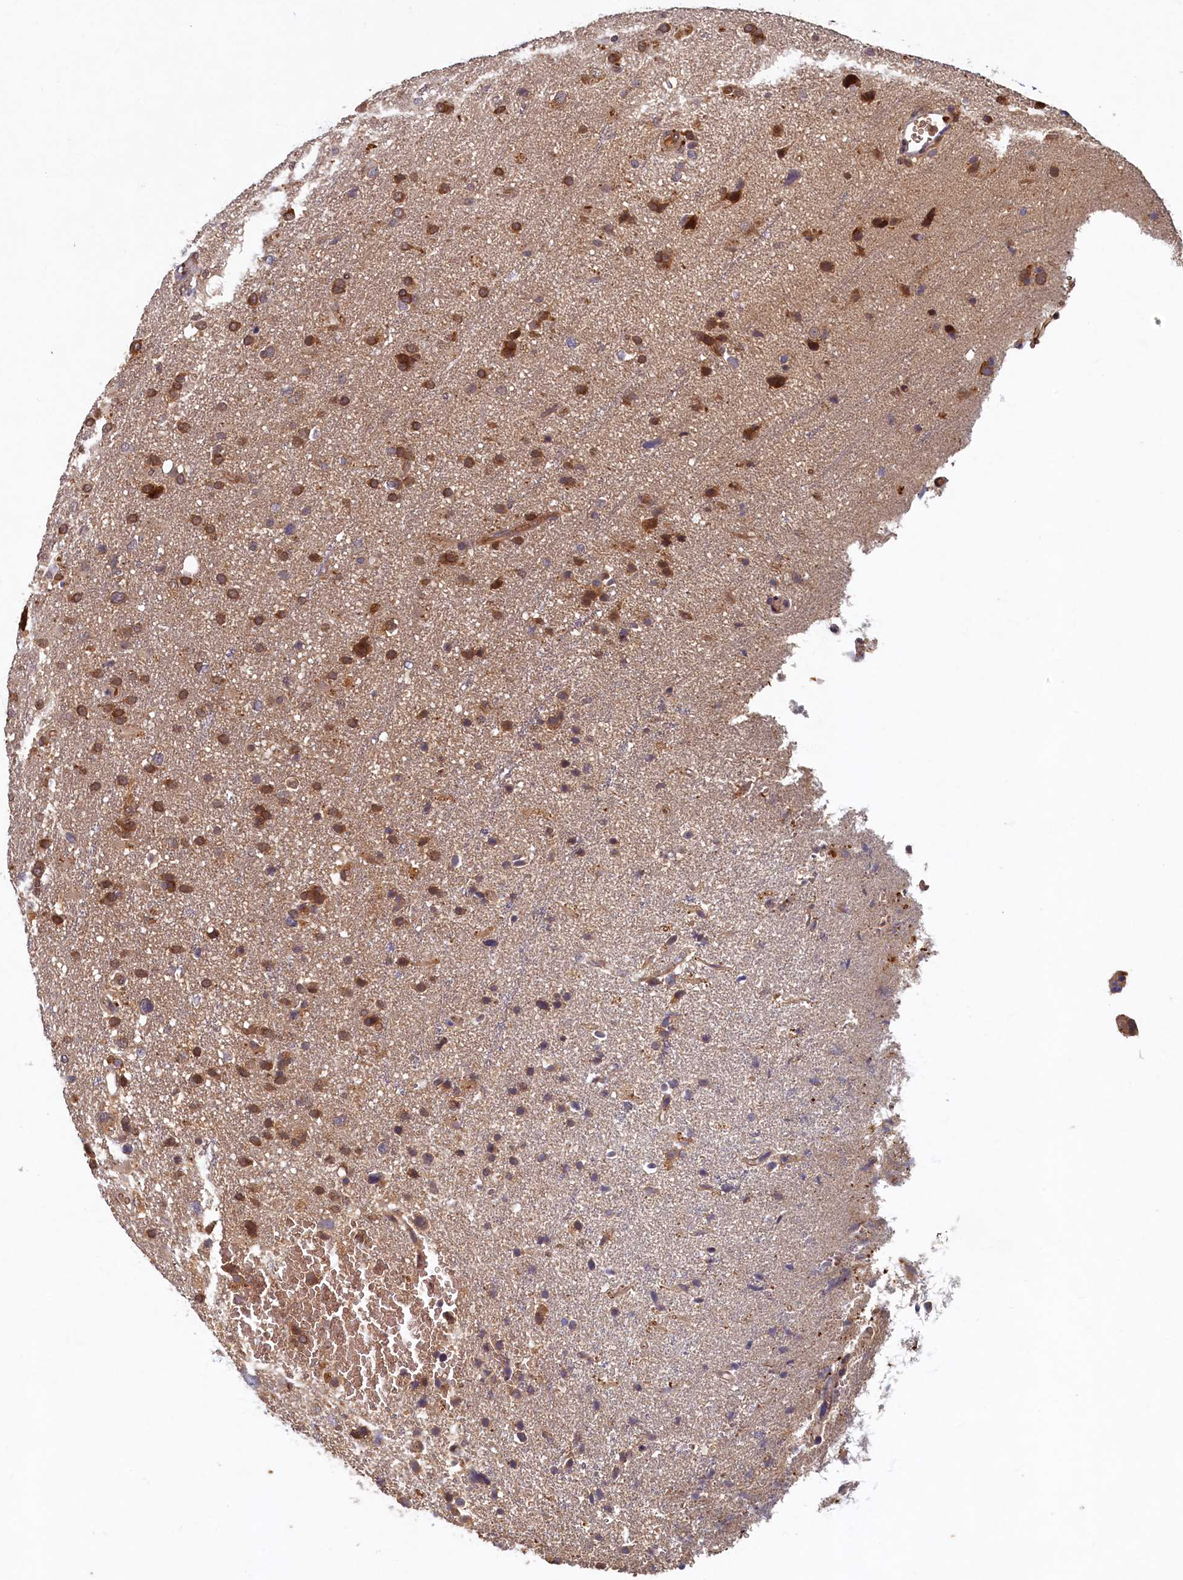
{"staining": {"intensity": "moderate", "quantity": ">75%", "location": "cytoplasmic/membranous"}, "tissue": "glioma", "cell_type": "Tumor cells", "image_type": "cancer", "snomed": [{"axis": "morphology", "description": "Glioma, malignant, High grade"}, {"axis": "topography", "description": "Brain"}], "caption": "Glioma was stained to show a protein in brown. There is medium levels of moderate cytoplasmic/membranous expression in about >75% of tumor cells.", "gene": "LCMT2", "patient": {"sex": "male", "age": 61}}